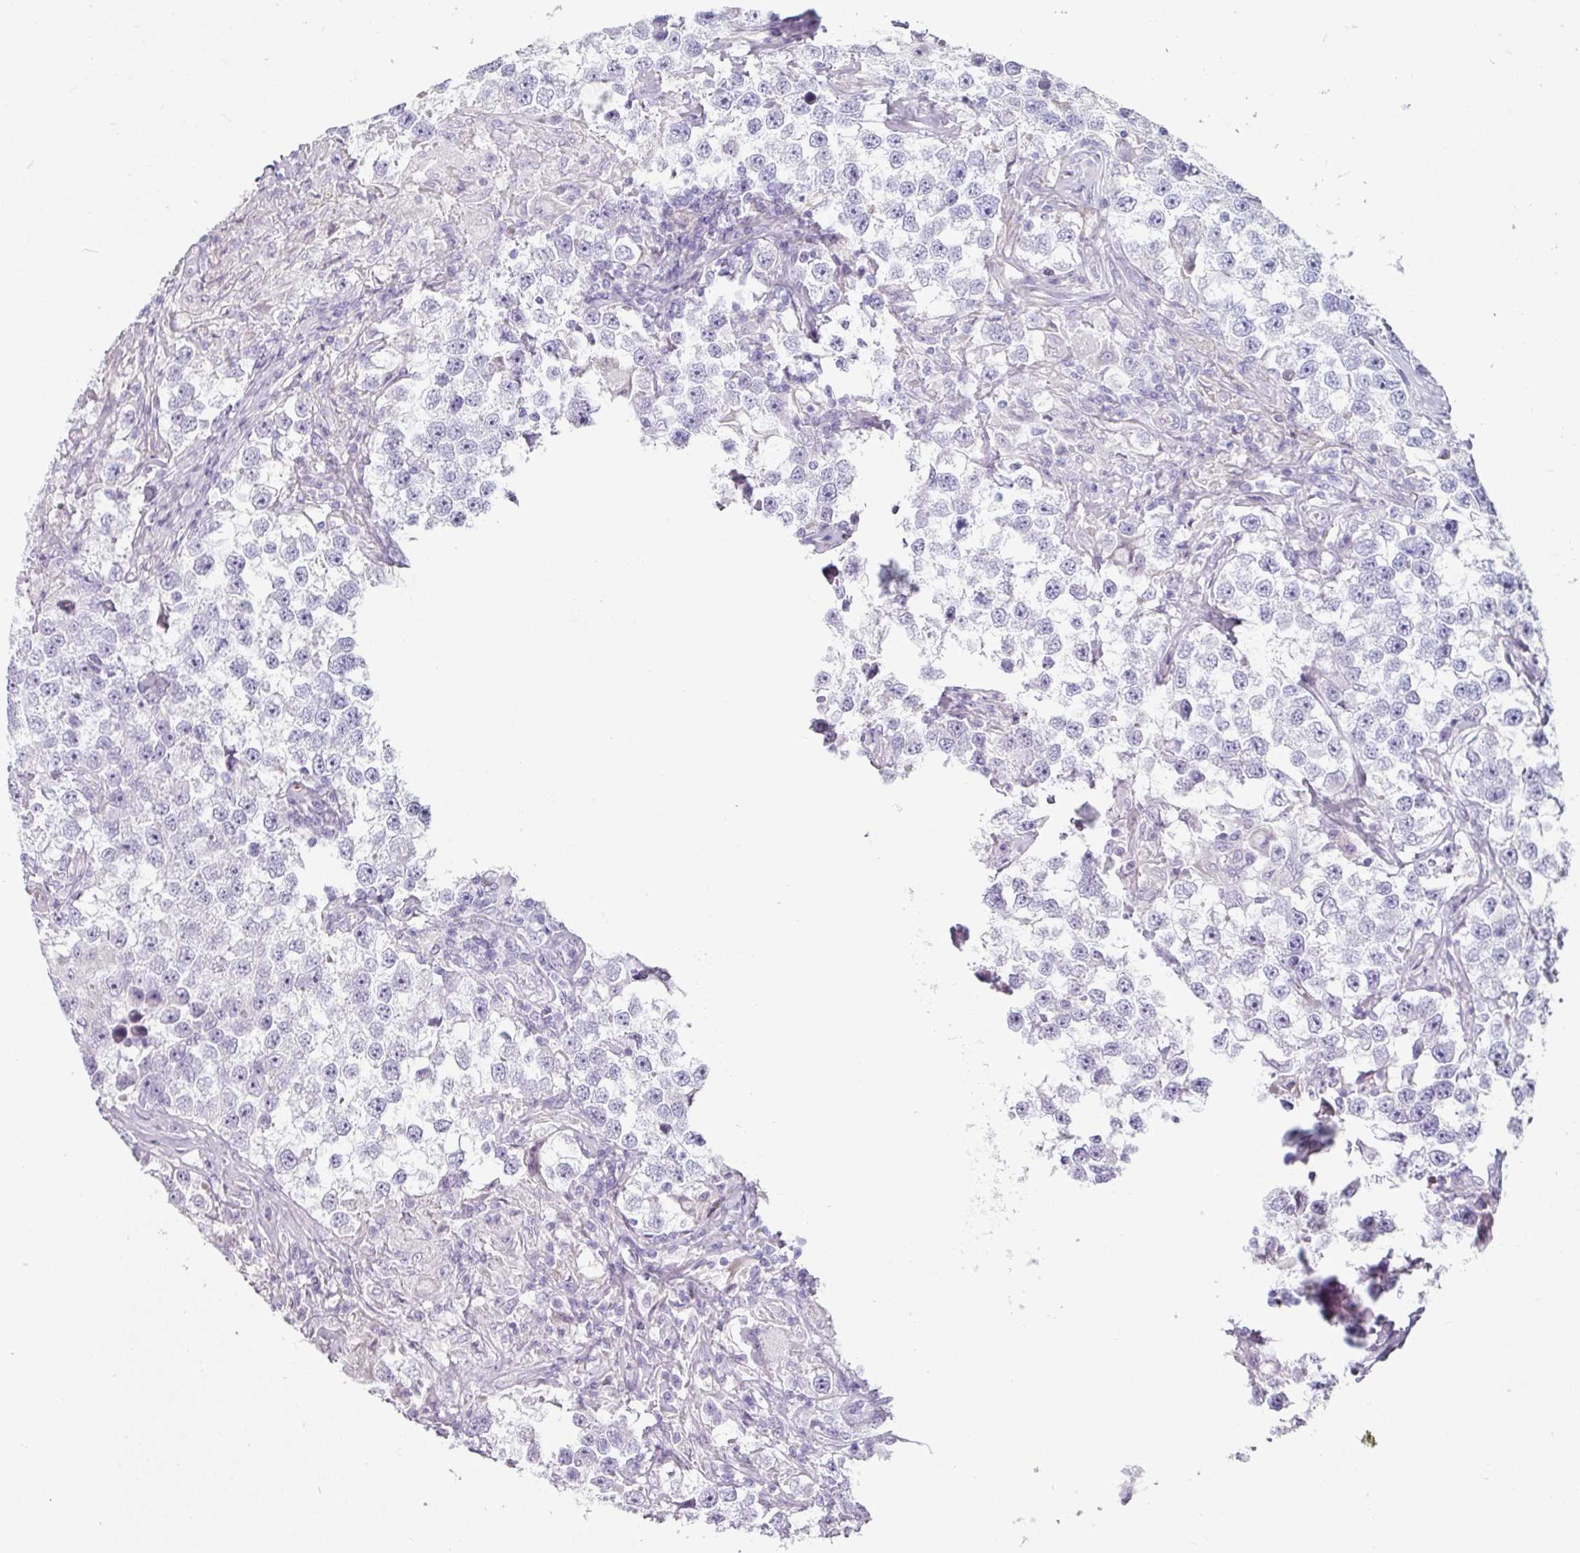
{"staining": {"intensity": "negative", "quantity": "none", "location": "none"}, "tissue": "testis cancer", "cell_type": "Tumor cells", "image_type": "cancer", "snomed": [{"axis": "morphology", "description": "Seminoma, NOS"}, {"axis": "topography", "description": "Testis"}], "caption": "Testis cancer stained for a protein using IHC shows no expression tumor cells.", "gene": "CLCA1", "patient": {"sex": "male", "age": 46}}